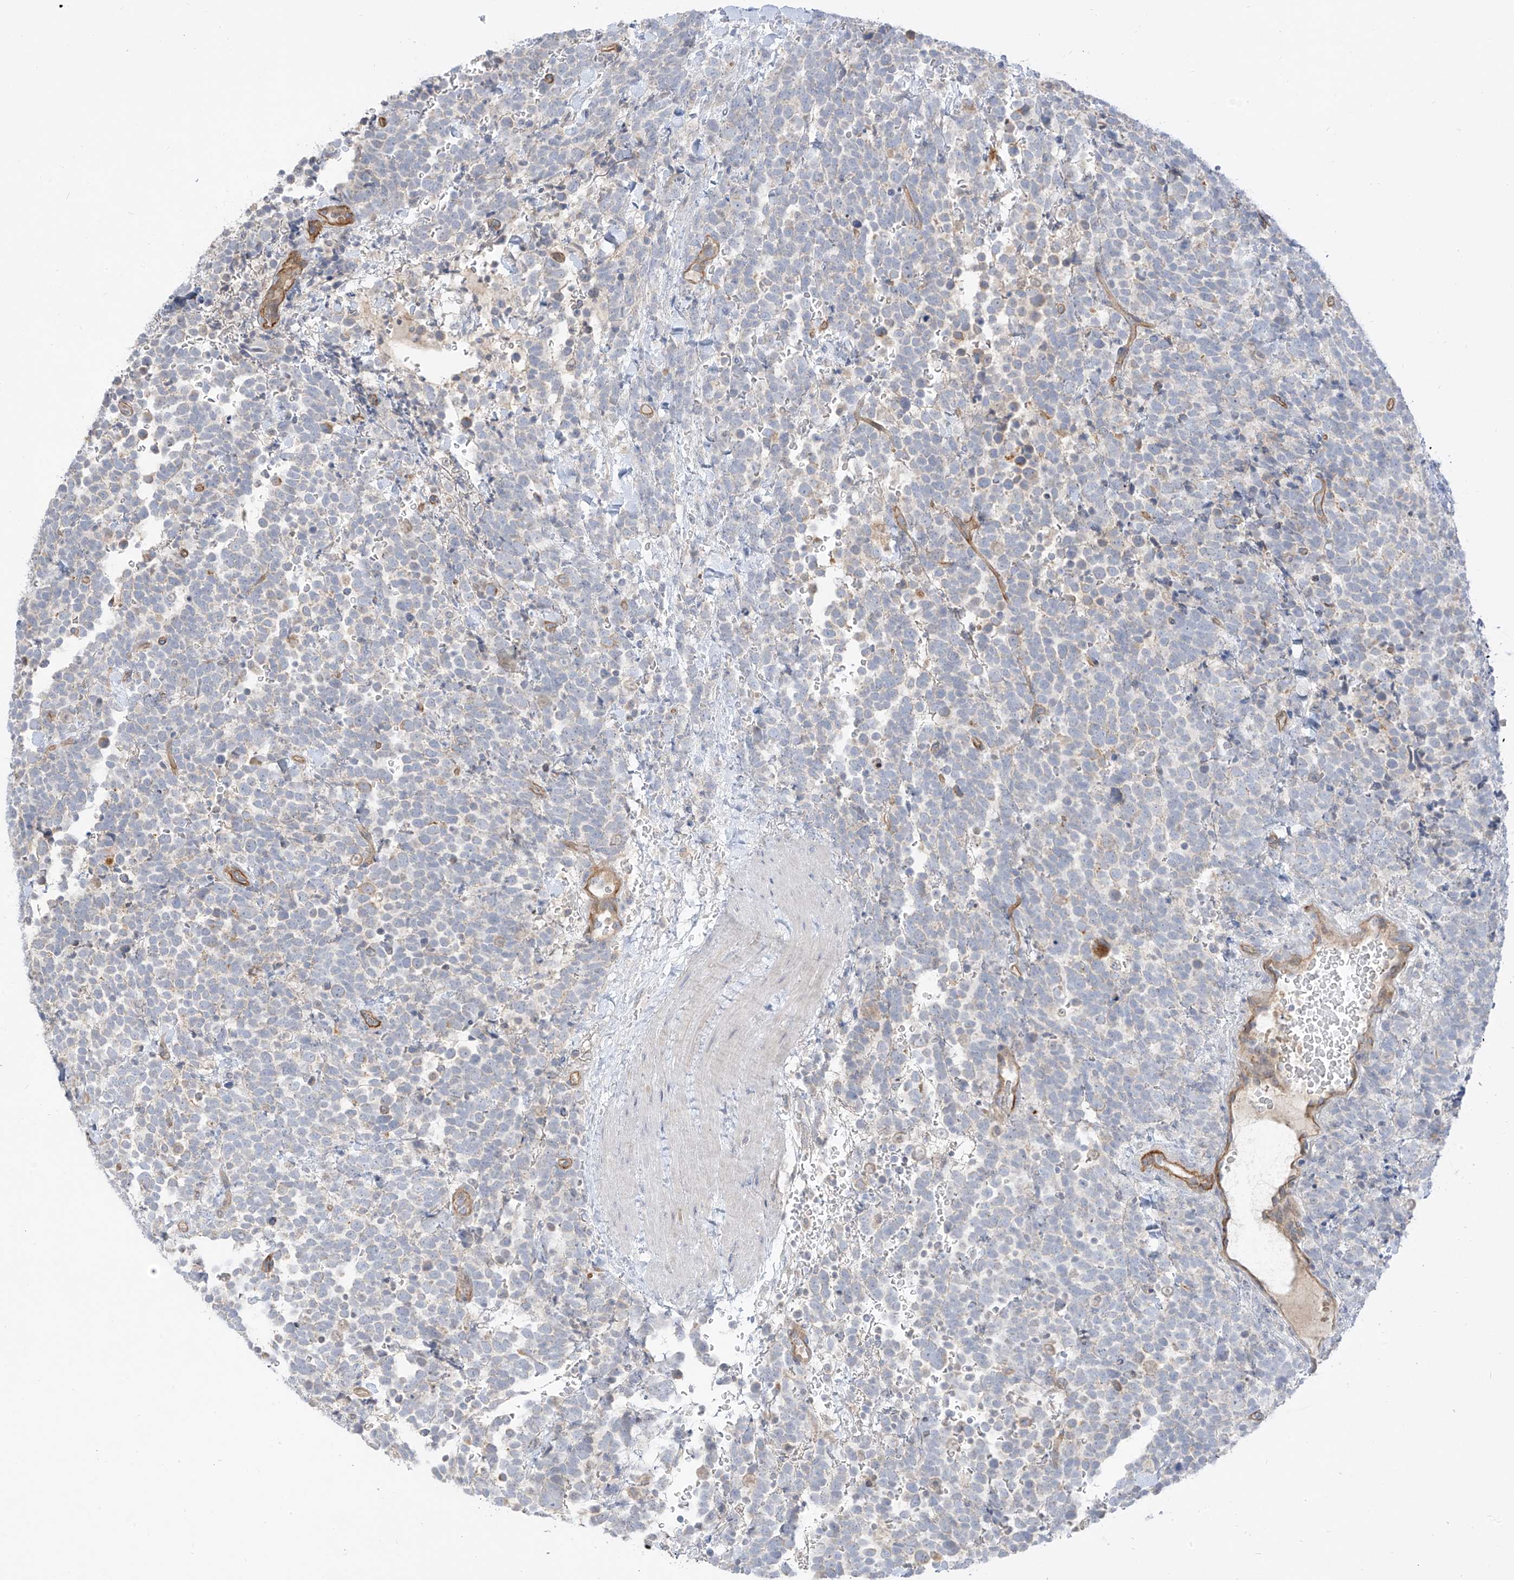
{"staining": {"intensity": "negative", "quantity": "none", "location": "none"}, "tissue": "urothelial cancer", "cell_type": "Tumor cells", "image_type": "cancer", "snomed": [{"axis": "morphology", "description": "Urothelial carcinoma, High grade"}, {"axis": "topography", "description": "Urinary bladder"}], "caption": "Immunohistochemistry of human urothelial carcinoma (high-grade) reveals no staining in tumor cells. (IHC, brightfield microscopy, high magnification).", "gene": "C2orf42", "patient": {"sex": "female", "age": 82}}